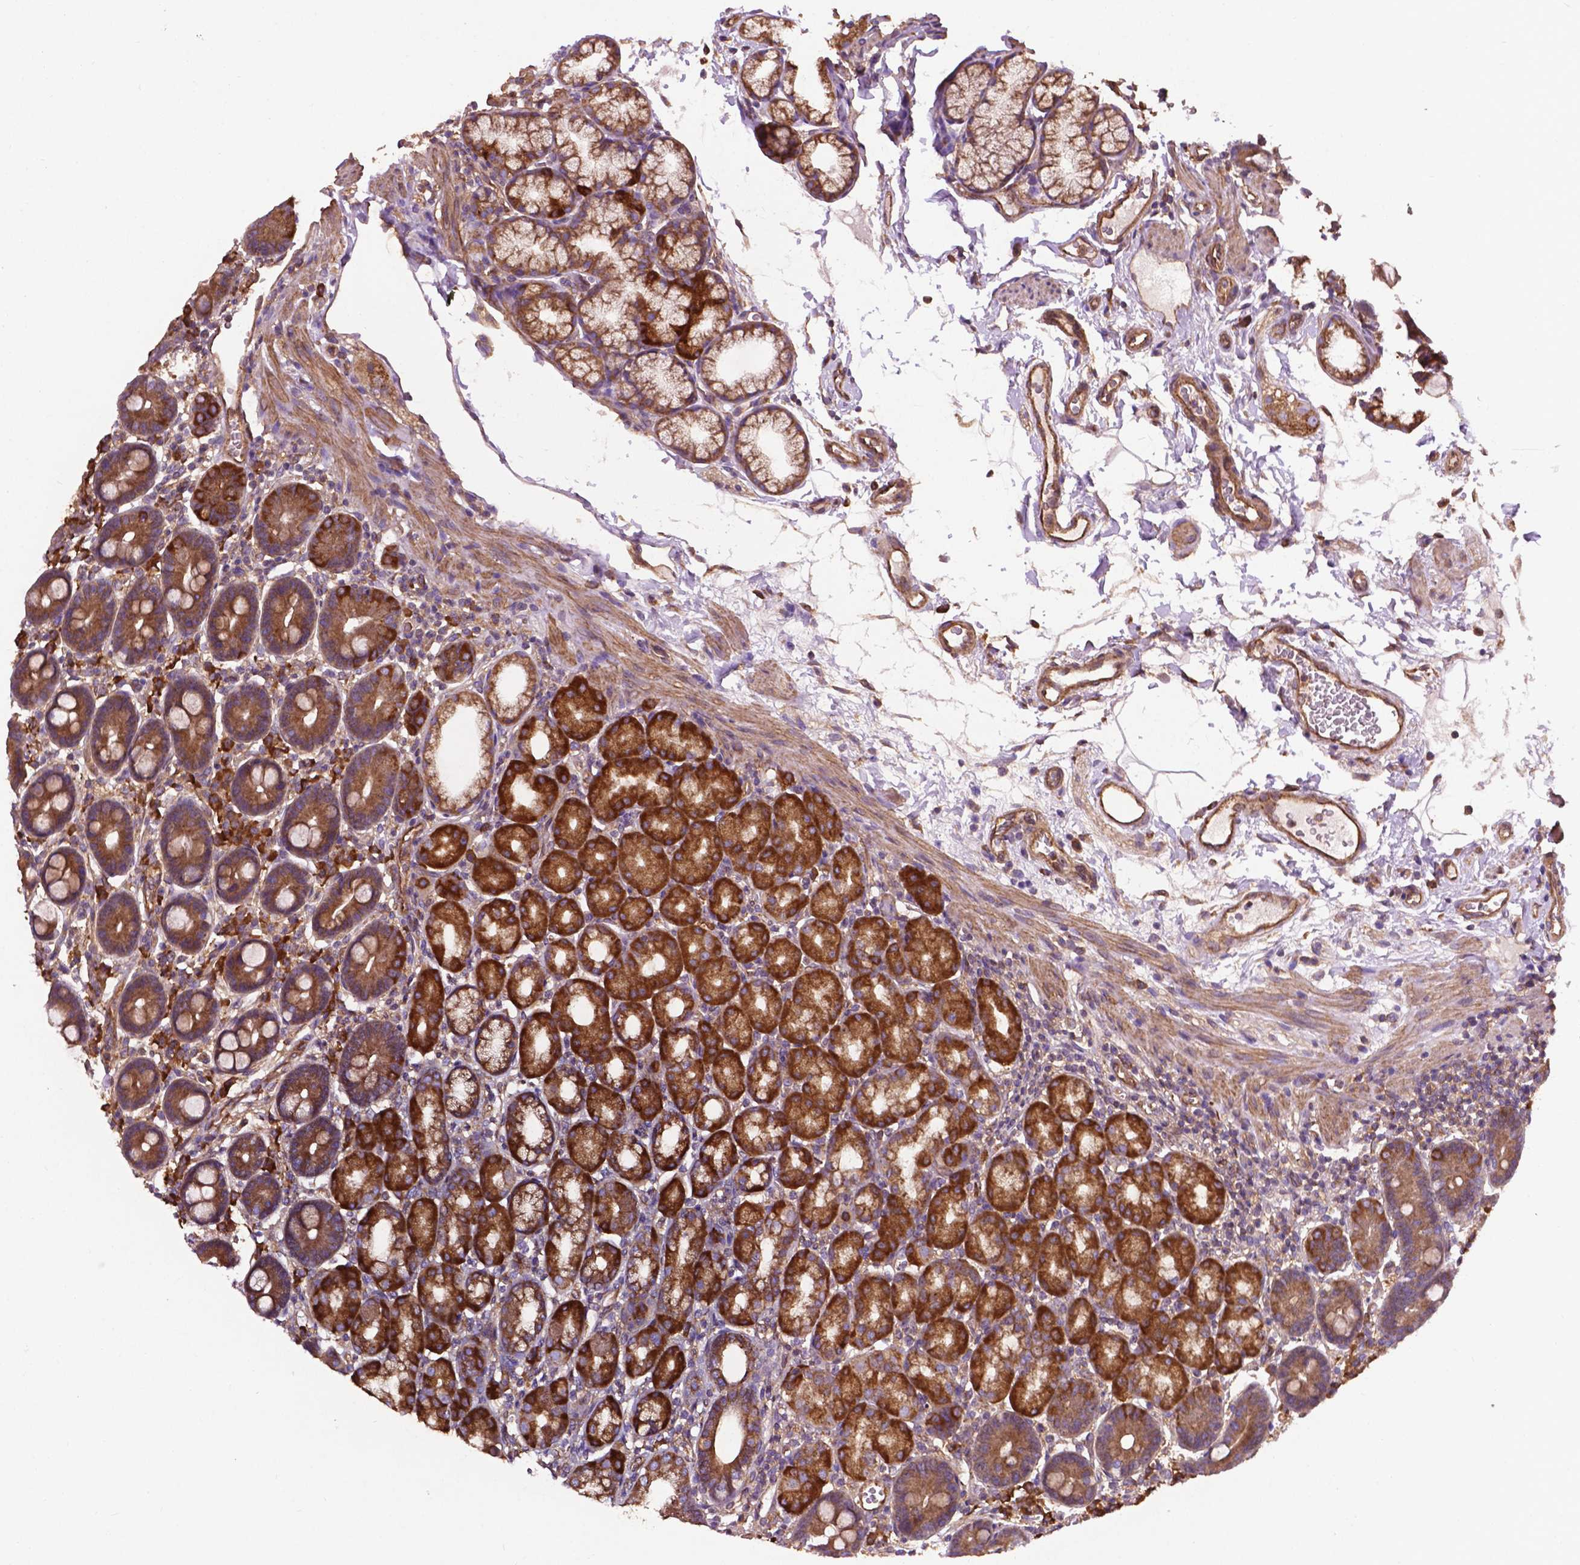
{"staining": {"intensity": "moderate", "quantity": ">75%", "location": "cytoplasmic/membranous"}, "tissue": "duodenum", "cell_type": "Glandular cells", "image_type": "normal", "snomed": [{"axis": "morphology", "description": "Normal tissue, NOS"}, {"axis": "topography", "description": "Pancreas"}, {"axis": "topography", "description": "Duodenum"}], "caption": "There is medium levels of moderate cytoplasmic/membranous positivity in glandular cells of unremarkable duodenum, as demonstrated by immunohistochemical staining (brown color).", "gene": "CCDC71L", "patient": {"sex": "male", "age": 59}}